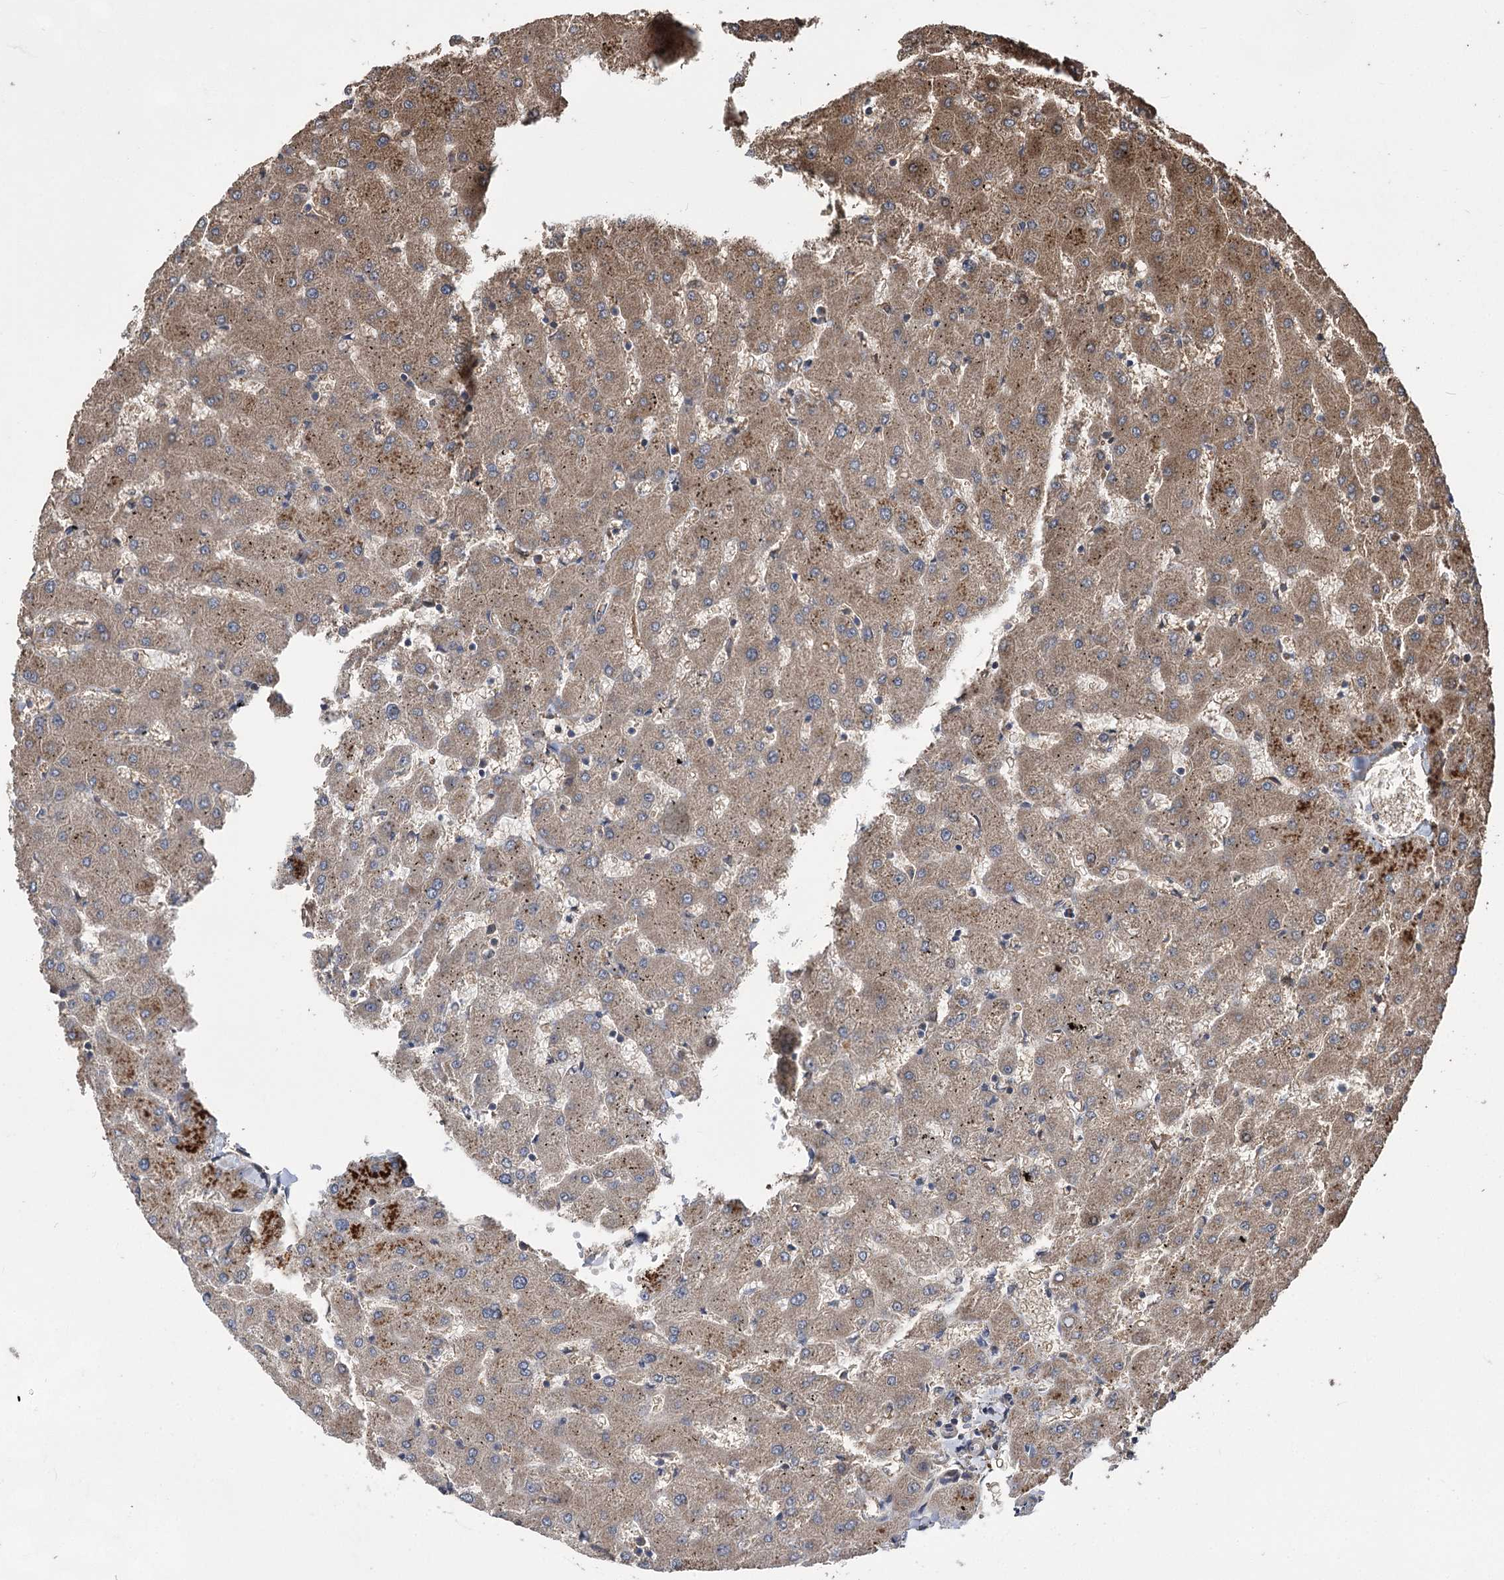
{"staining": {"intensity": "weak", "quantity": ">75%", "location": "cytoplasmic/membranous"}, "tissue": "liver", "cell_type": "Cholangiocytes", "image_type": "normal", "snomed": [{"axis": "morphology", "description": "Normal tissue, NOS"}, {"axis": "topography", "description": "Liver"}], "caption": "Immunohistochemistry (IHC) of unremarkable human liver shows low levels of weak cytoplasmic/membranous staining in about >75% of cholangiocytes.", "gene": "RASSF3", "patient": {"sex": "female", "age": 63}}